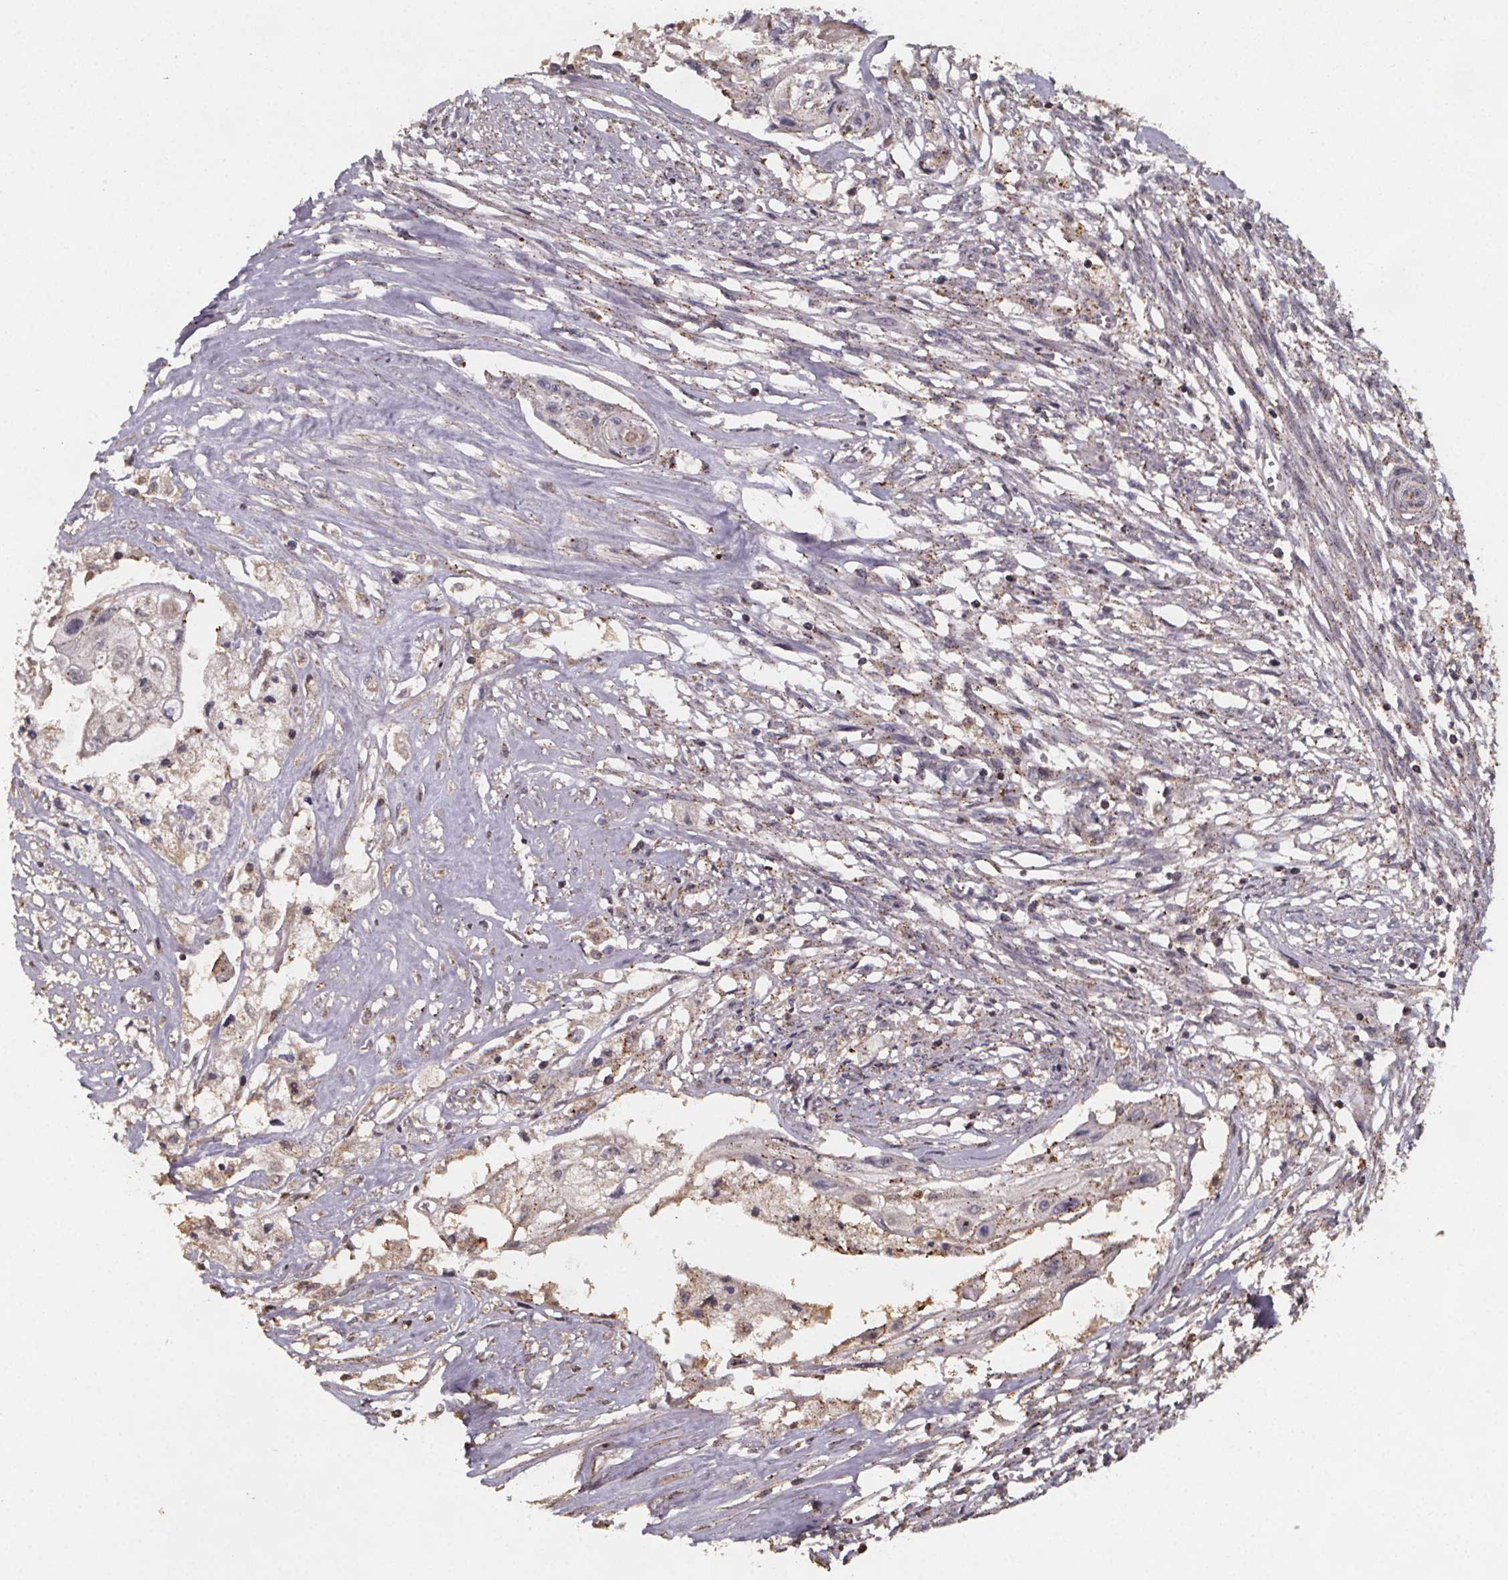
{"staining": {"intensity": "moderate", "quantity": "<25%", "location": "cytoplasmic/membranous"}, "tissue": "cervical cancer", "cell_type": "Tumor cells", "image_type": "cancer", "snomed": [{"axis": "morphology", "description": "Squamous cell carcinoma, NOS"}, {"axis": "topography", "description": "Cervix"}], "caption": "A micrograph showing moderate cytoplasmic/membranous positivity in approximately <25% of tumor cells in cervical cancer, as visualized by brown immunohistochemical staining.", "gene": "ZNF879", "patient": {"sex": "female", "age": 49}}